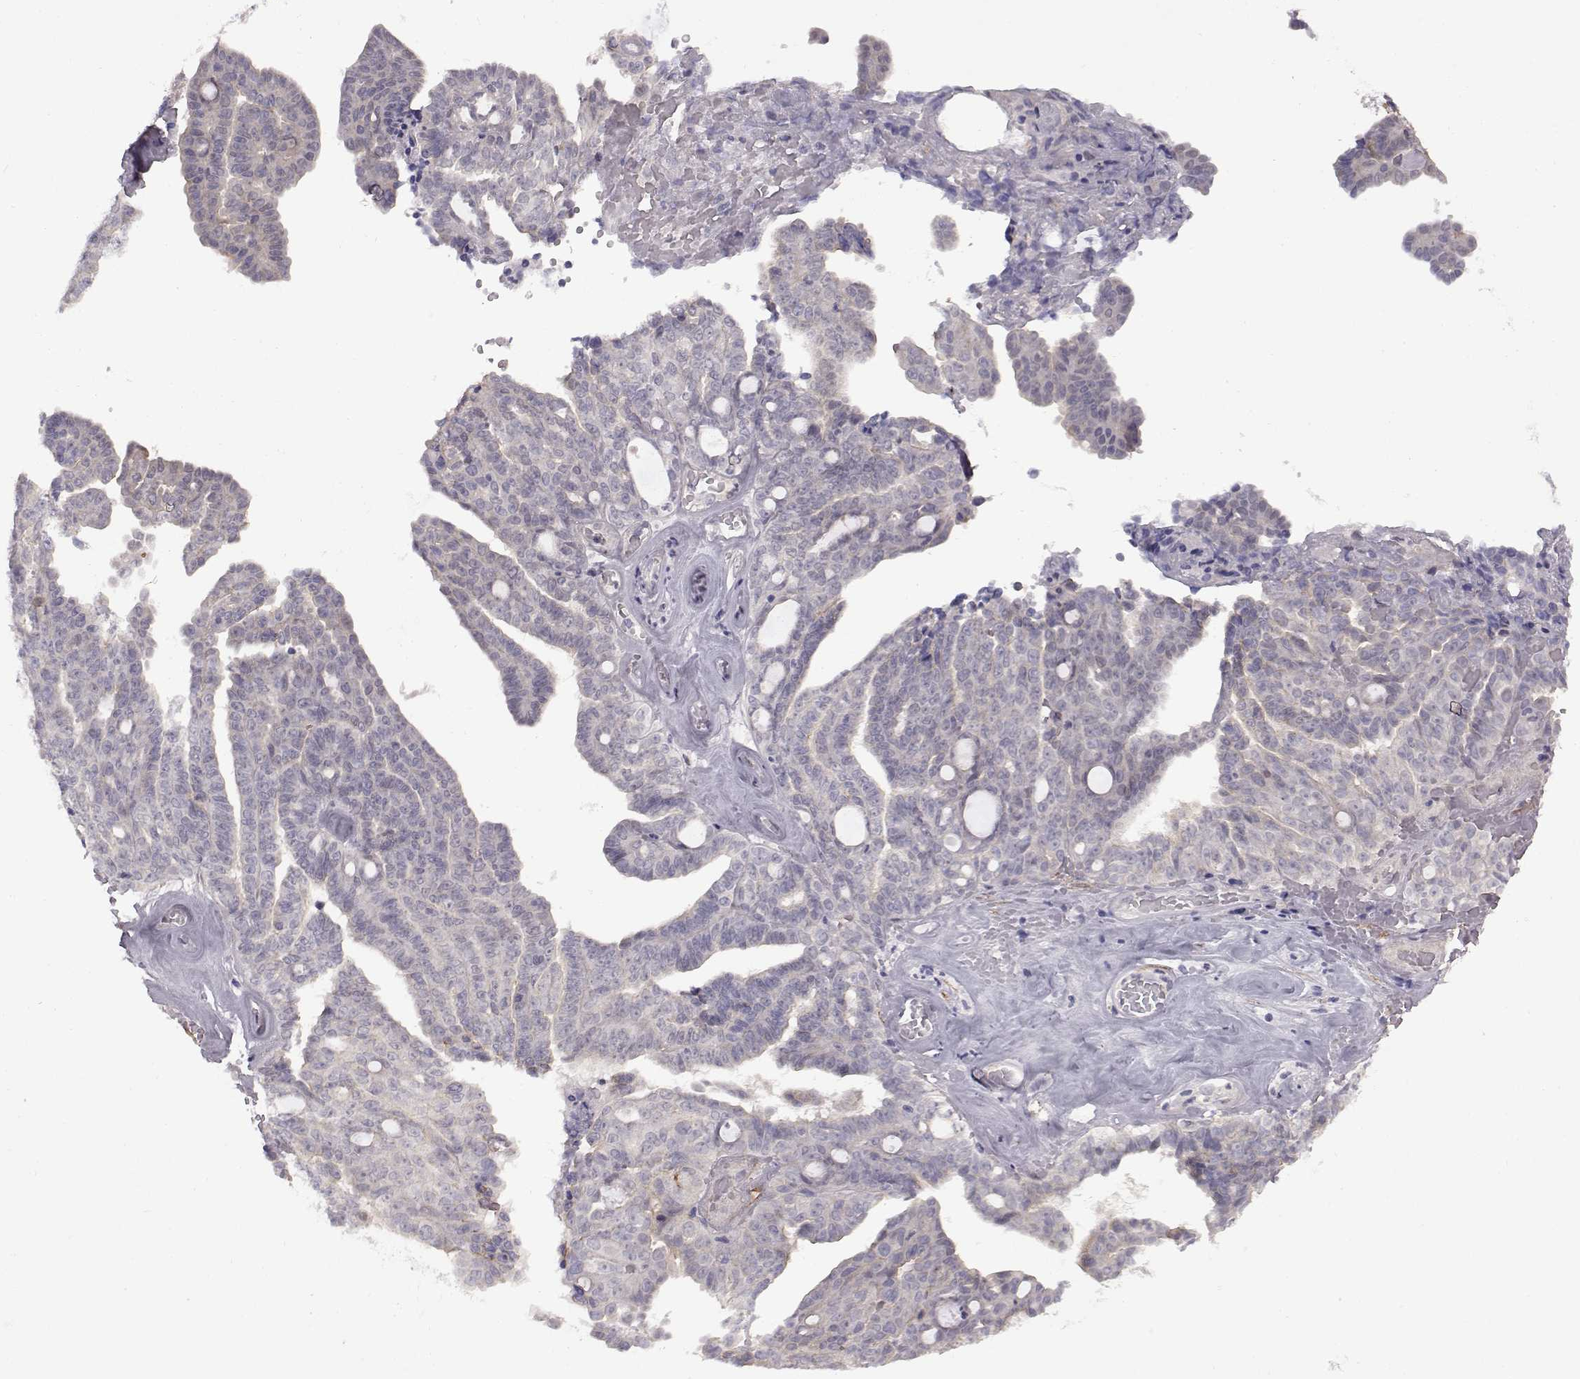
{"staining": {"intensity": "negative", "quantity": "none", "location": "none"}, "tissue": "ovarian cancer", "cell_type": "Tumor cells", "image_type": "cancer", "snomed": [{"axis": "morphology", "description": "Cystadenocarcinoma, serous, NOS"}, {"axis": "topography", "description": "Ovary"}], "caption": "A high-resolution photomicrograph shows immunohistochemistry (IHC) staining of ovarian cancer, which exhibits no significant positivity in tumor cells.", "gene": "SYNPO2", "patient": {"sex": "female", "age": 71}}